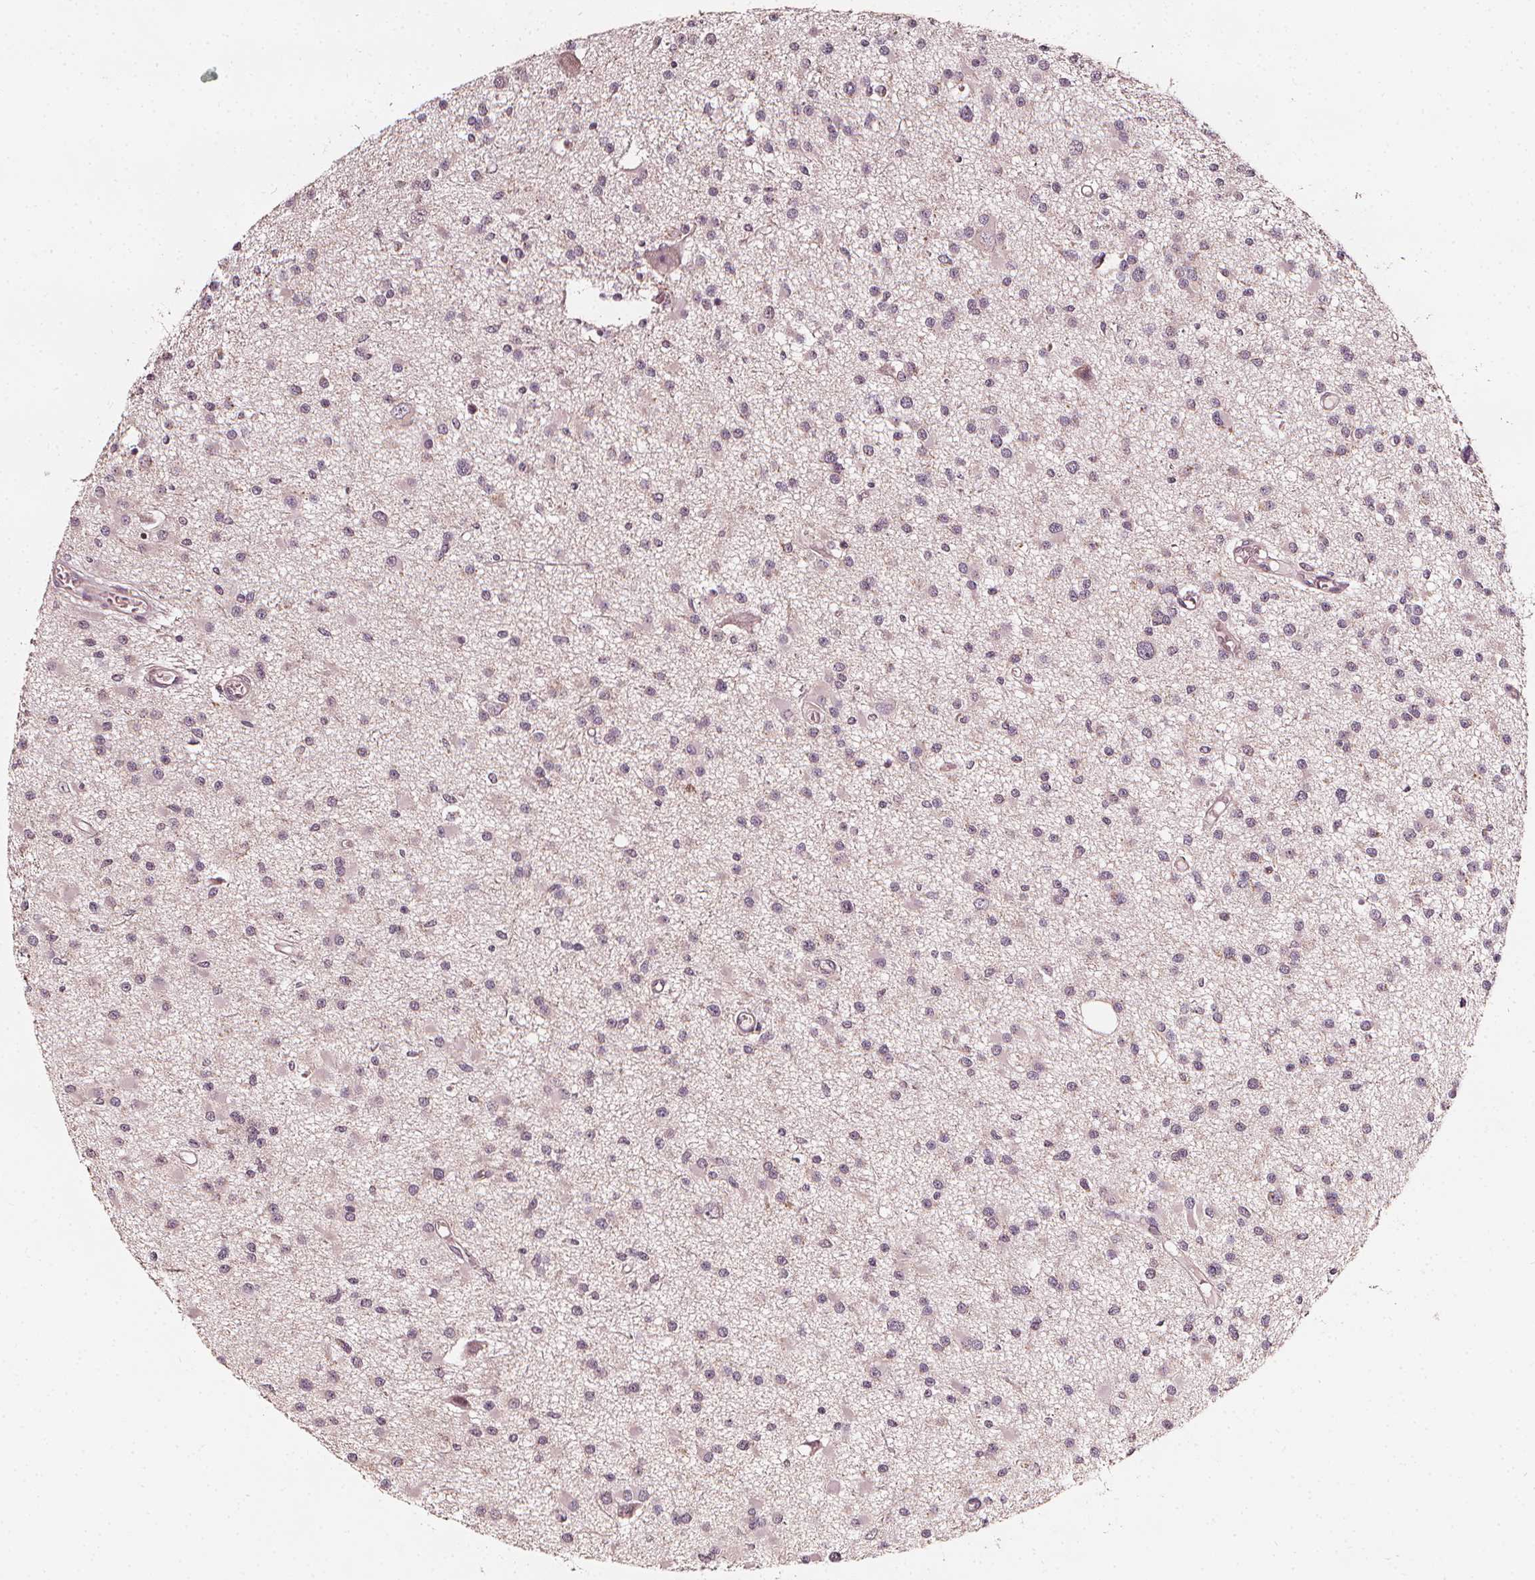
{"staining": {"intensity": "negative", "quantity": "none", "location": "none"}, "tissue": "glioma", "cell_type": "Tumor cells", "image_type": "cancer", "snomed": [{"axis": "morphology", "description": "Glioma, malignant, High grade"}, {"axis": "topography", "description": "Brain"}], "caption": "Human malignant glioma (high-grade) stained for a protein using IHC shows no expression in tumor cells.", "gene": "NPC1L1", "patient": {"sex": "male", "age": 54}}